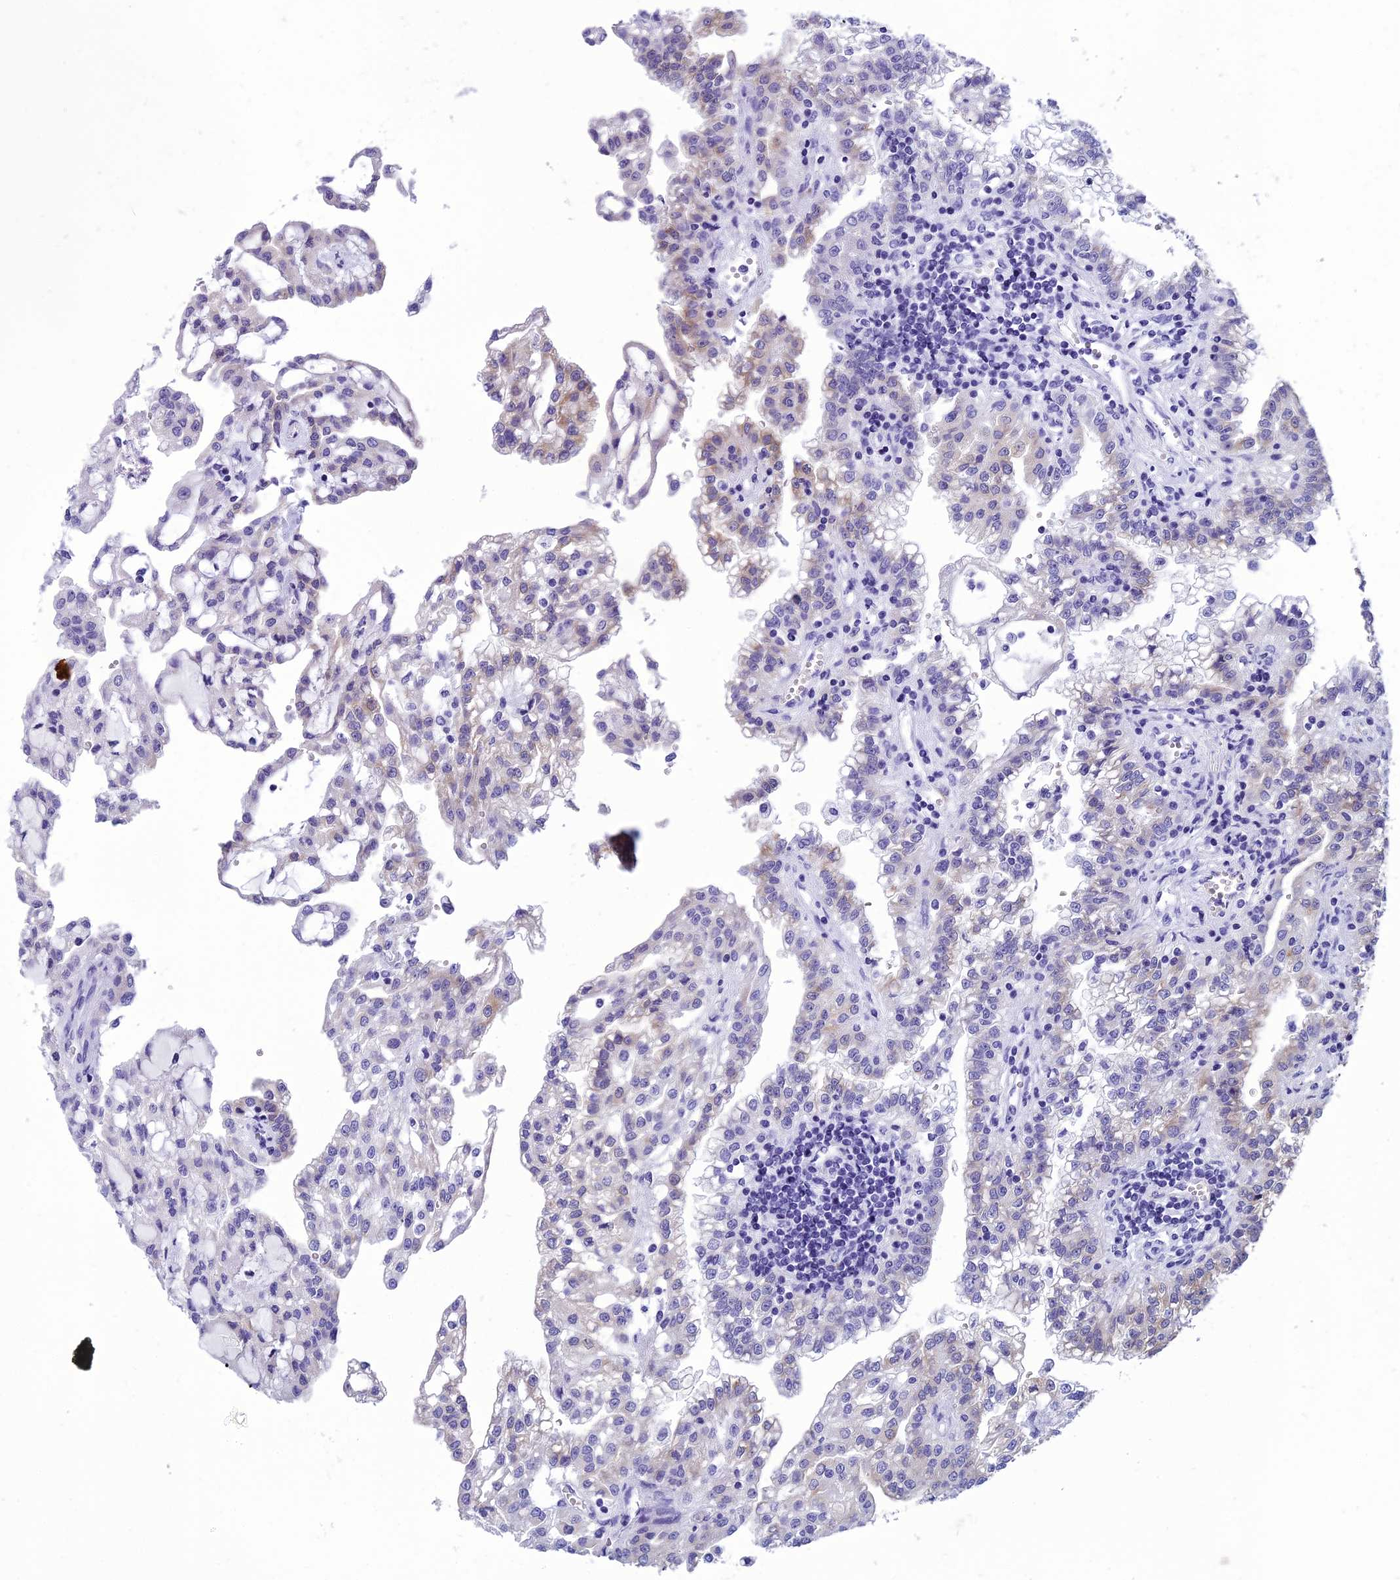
{"staining": {"intensity": "negative", "quantity": "none", "location": "none"}, "tissue": "renal cancer", "cell_type": "Tumor cells", "image_type": "cancer", "snomed": [{"axis": "morphology", "description": "Adenocarcinoma, NOS"}, {"axis": "topography", "description": "Kidney"}], "caption": "This image is of renal cancer (adenocarcinoma) stained with IHC to label a protein in brown with the nuclei are counter-stained blue. There is no expression in tumor cells. (Stains: DAB (3,3'-diaminobenzidine) immunohistochemistry with hematoxylin counter stain, Microscopy: brightfield microscopy at high magnification).", "gene": "KCTD14", "patient": {"sex": "male", "age": 63}}